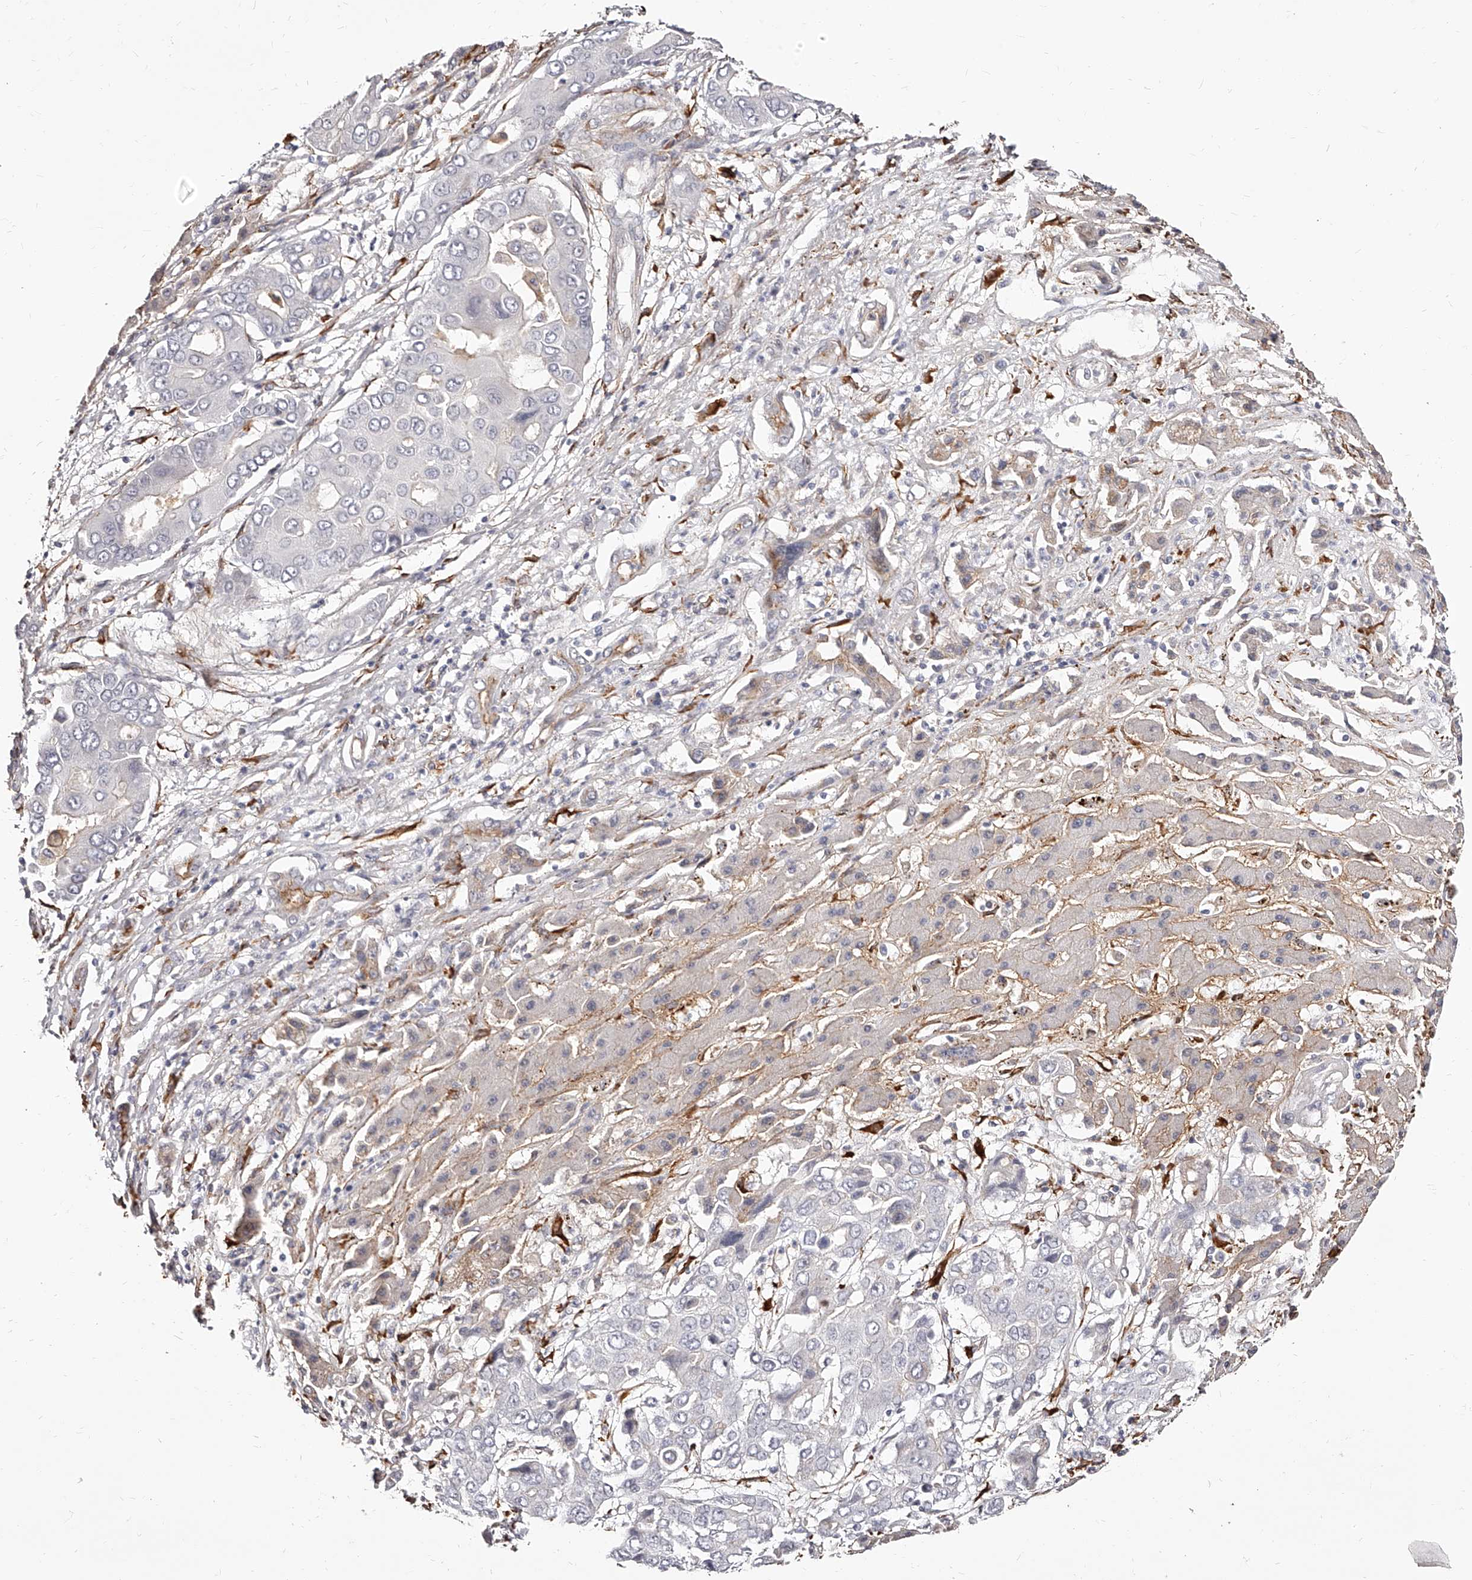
{"staining": {"intensity": "negative", "quantity": "none", "location": "none"}, "tissue": "liver cancer", "cell_type": "Tumor cells", "image_type": "cancer", "snomed": [{"axis": "morphology", "description": "Cholangiocarcinoma"}, {"axis": "topography", "description": "Liver"}], "caption": "The photomicrograph exhibits no staining of tumor cells in liver cholangiocarcinoma.", "gene": "CD82", "patient": {"sex": "male", "age": 67}}